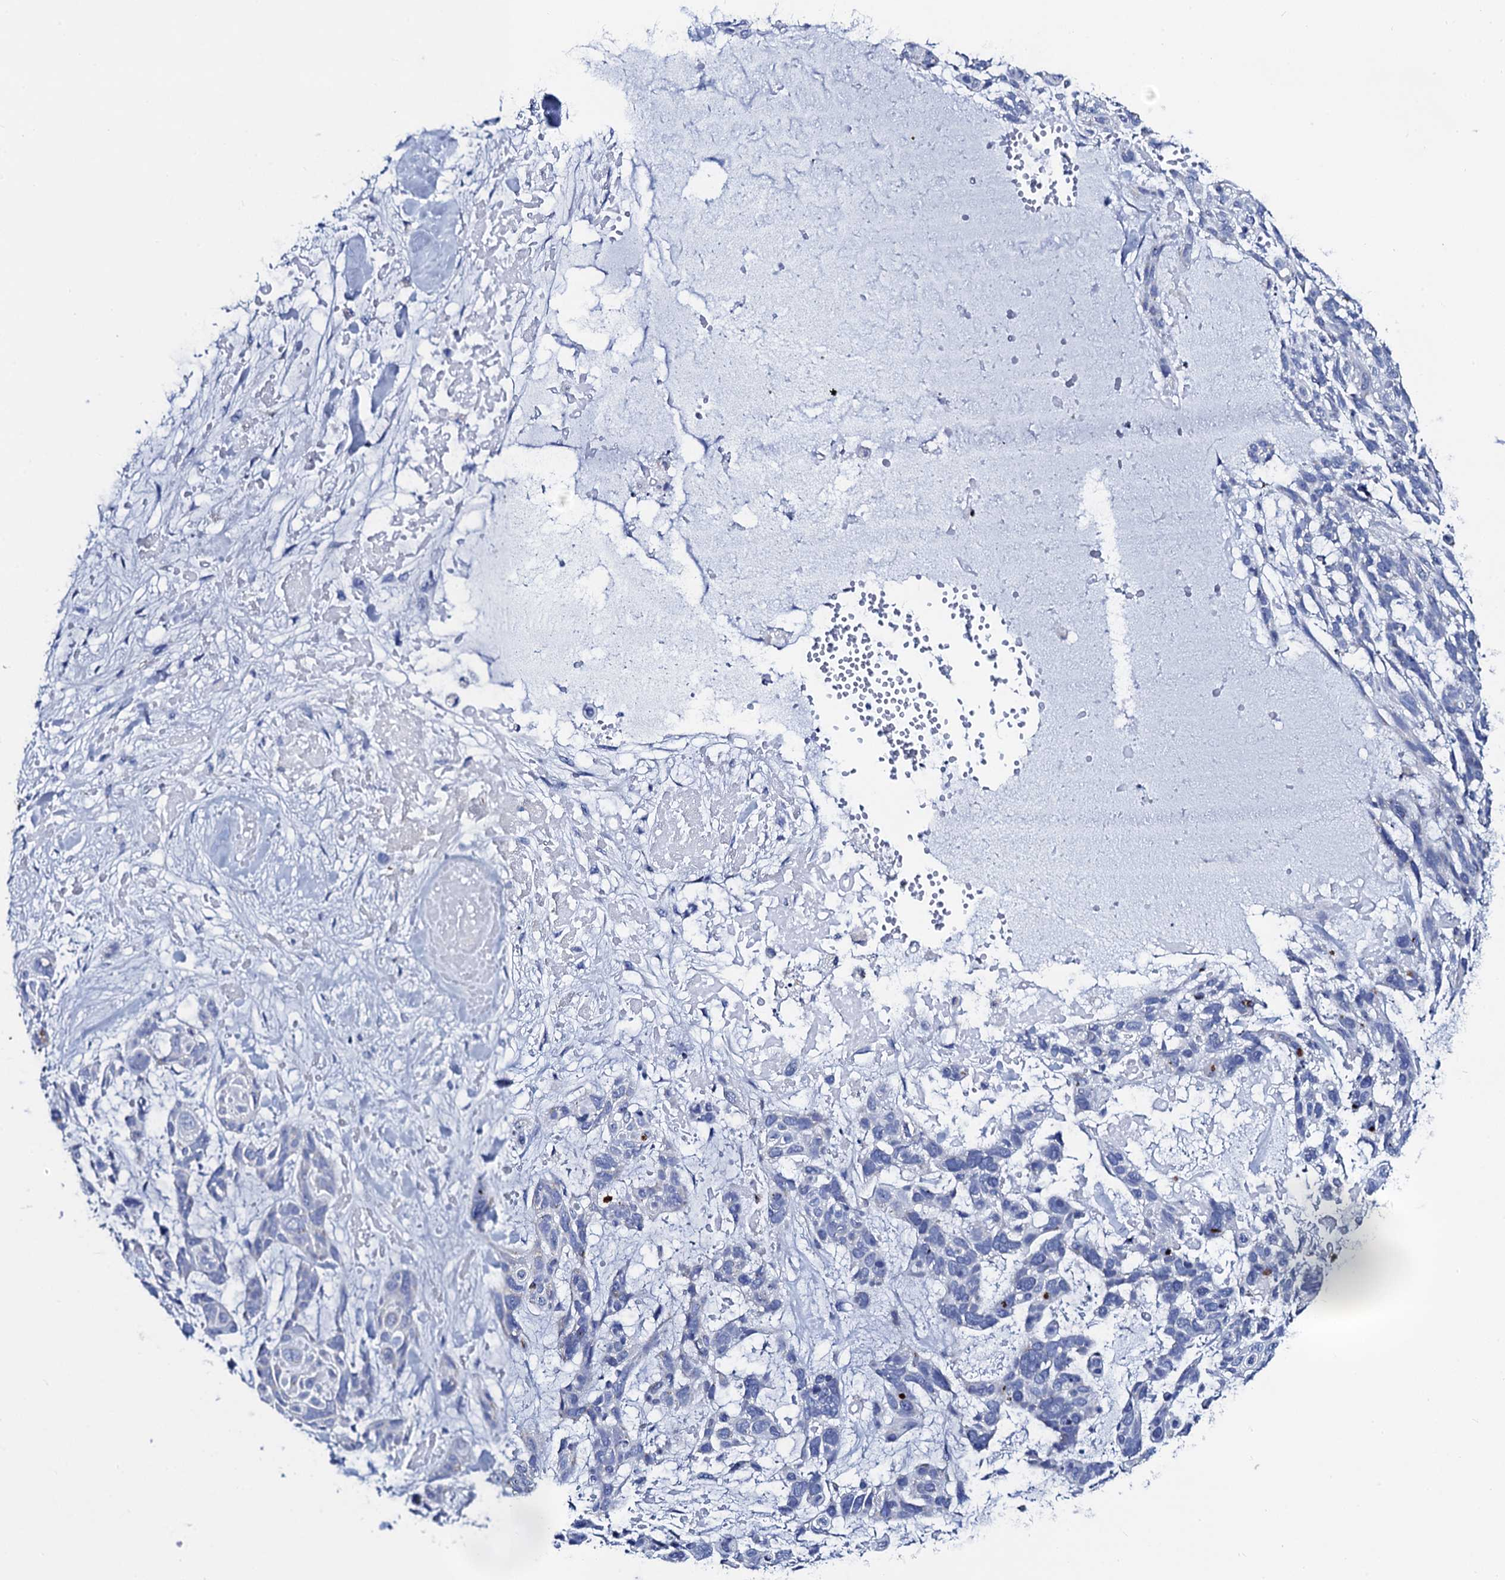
{"staining": {"intensity": "negative", "quantity": "none", "location": "none"}, "tissue": "skin cancer", "cell_type": "Tumor cells", "image_type": "cancer", "snomed": [{"axis": "morphology", "description": "Basal cell carcinoma"}, {"axis": "topography", "description": "Skin"}], "caption": "Tumor cells are negative for brown protein staining in skin cancer (basal cell carcinoma). (Stains: DAB (3,3'-diaminobenzidine) IHC with hematoxylin counter stain, Microscopy: brightfield microscopy at high magnification).", "gene": "ACADSB", "patient": {"sex": "male", "age": 88}}